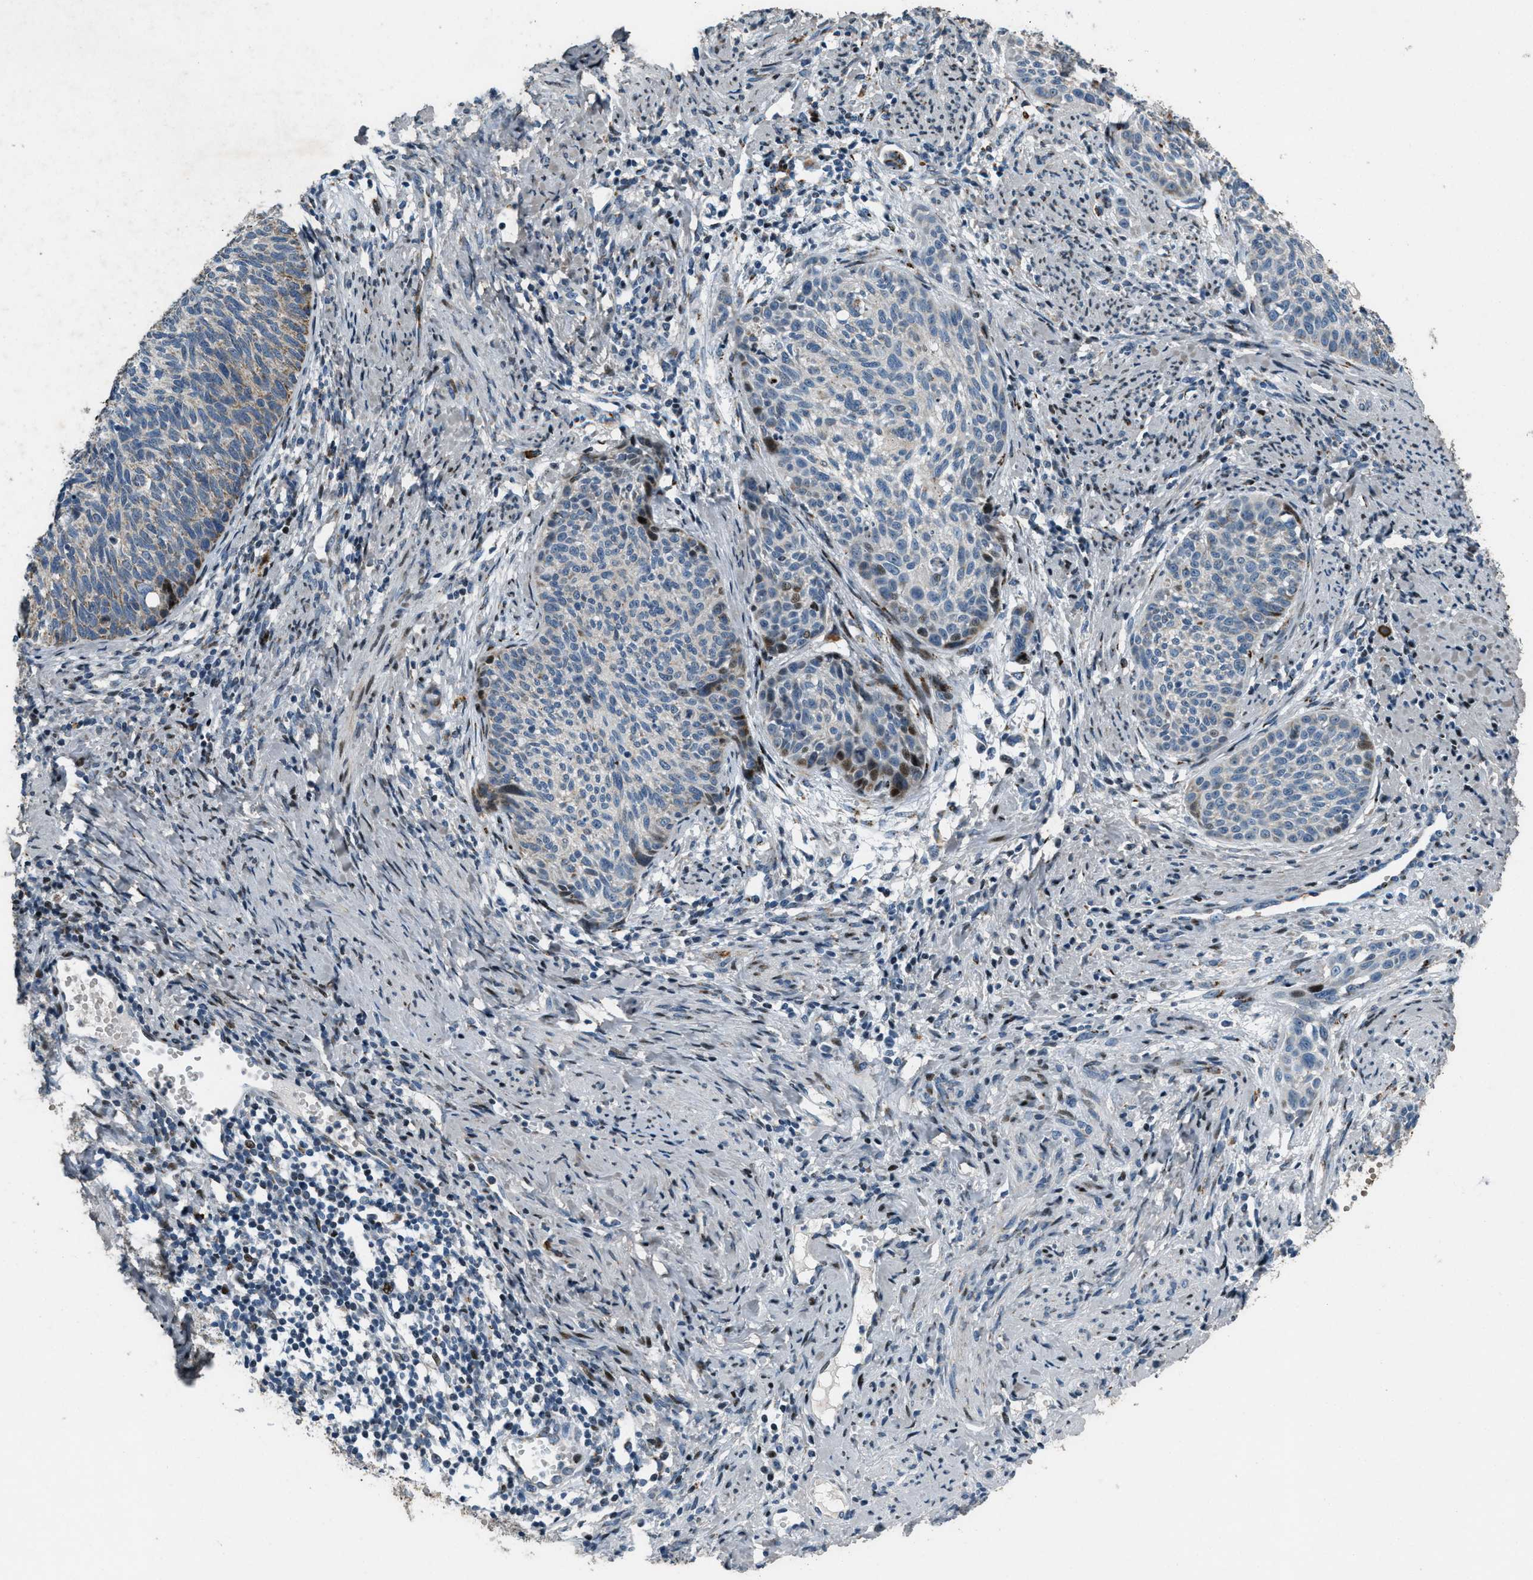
{"staining": {"intensity": "moderate", "quantity": "<25%", "location": "nuclear"}, "tissue": "cervical cancer", "cell_type": "Tumor cells", "image_type": "cancer", "snomed": [{"axis": "morphology", "description": "Squamous cell carcinoma, NOS"}, {"axis": "topography", "description": "Cervix"}], "caption": "IHC staining of cervical cancer (squamous cell carcinoma), which displays low levels of moderate nuclear expression in about <25% of tumor cells indicating moderate nuclear protein positivity. The staining was performed using DAB (brown) for protein detection and nuclei were counterstained in hematoxylin (blue).", "gene": "GPC6", "patient": {"sex": "female", "age": 70}}